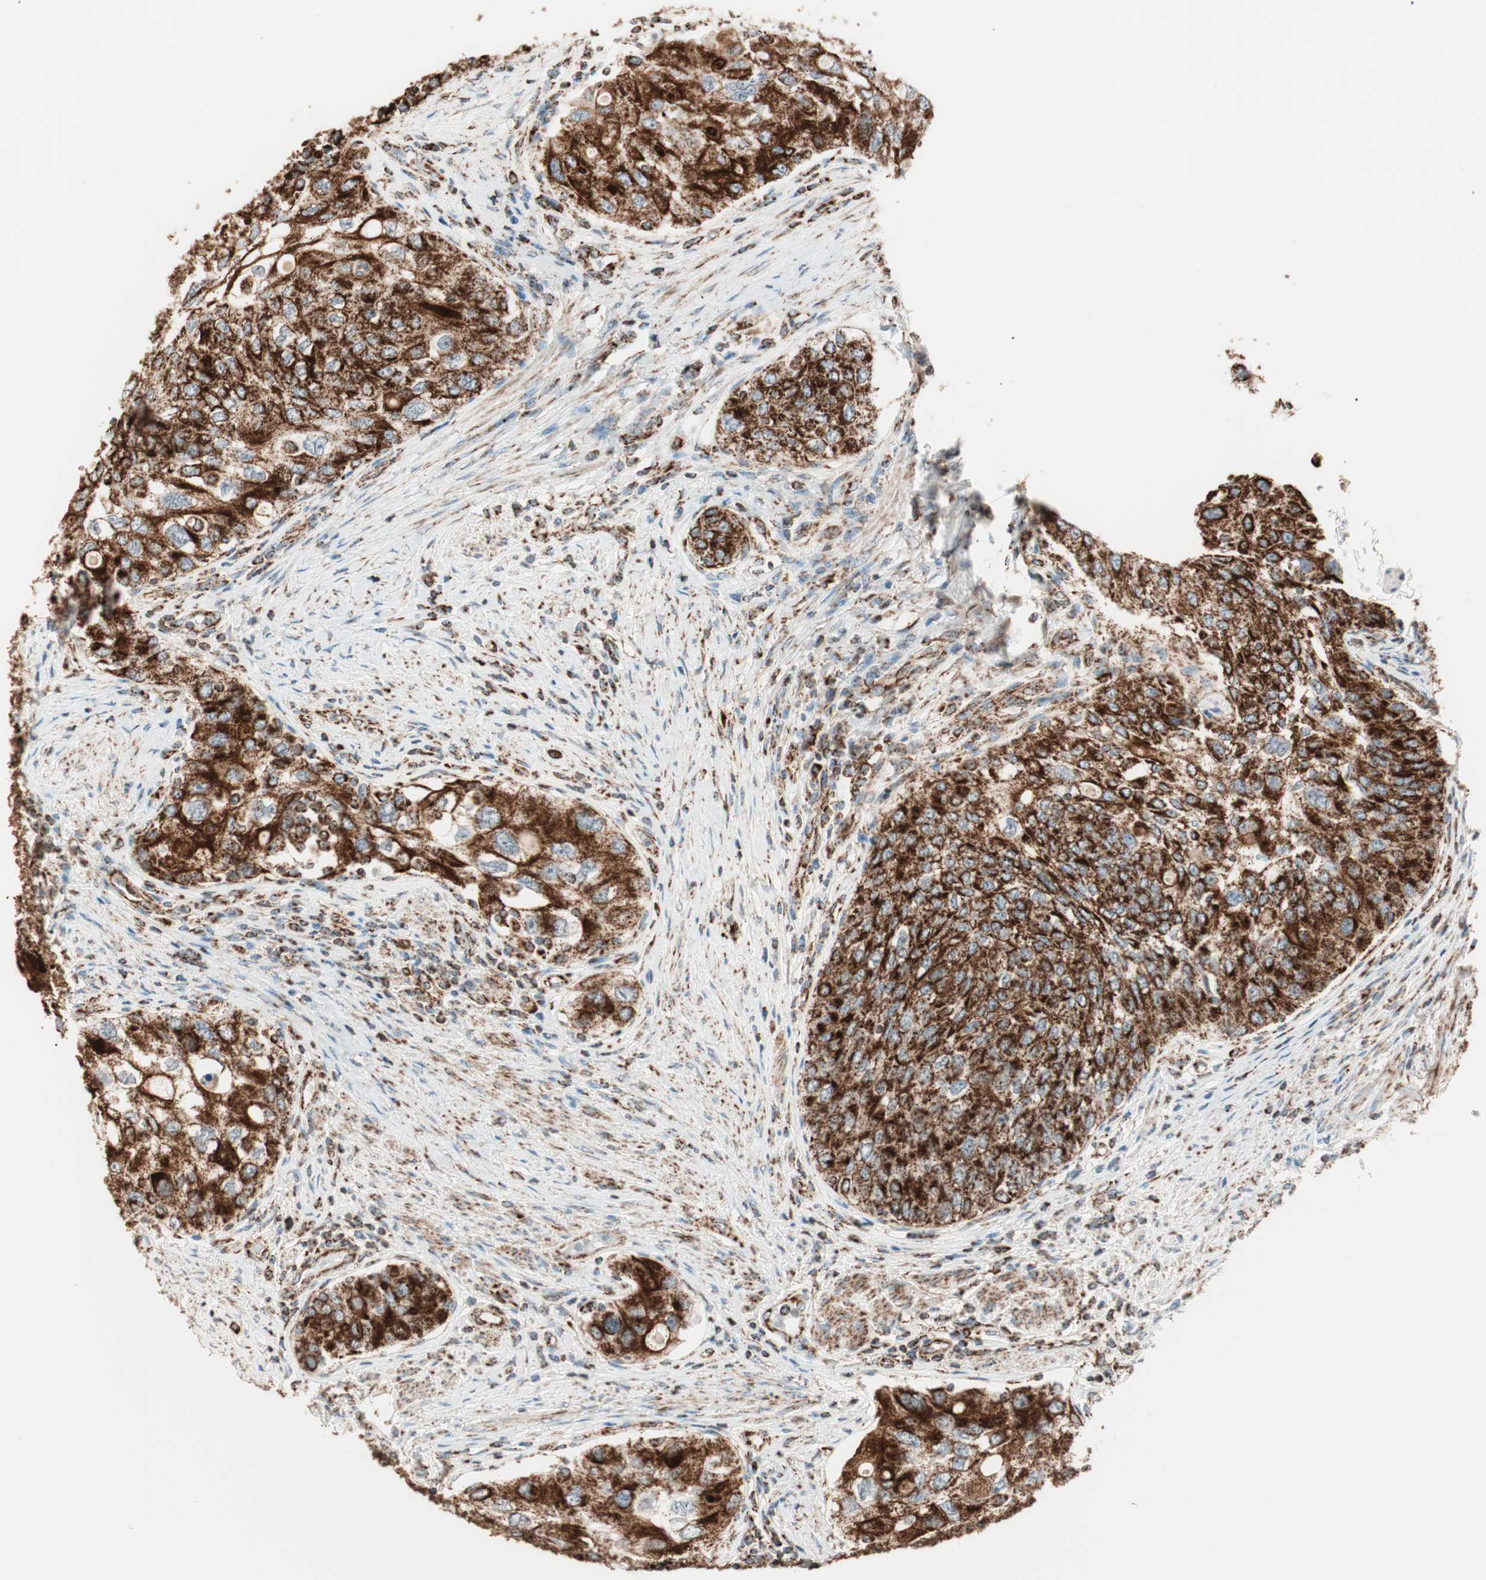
{"staining": {"intensity": "strong", "quantity": ">75%", "location": "cytoplasmic/membranous"}, "tissue": "urothelial cancer", "cell_type": "Tumor cells", "image_type": "cancer", "snomed": [{"axis": "morphology", "description": "Urothelial carcinoma, High grade"}, {"axis": "topography", "description": "Urinary bladder"}], "caption": "Protein staining of urothelial cancer tissue displays strong cytoplasmic/membranous staining in approximately >75% of tumor cells.", "gene": "TOMM22", "patient": {"sex": "female", "age": 56}}